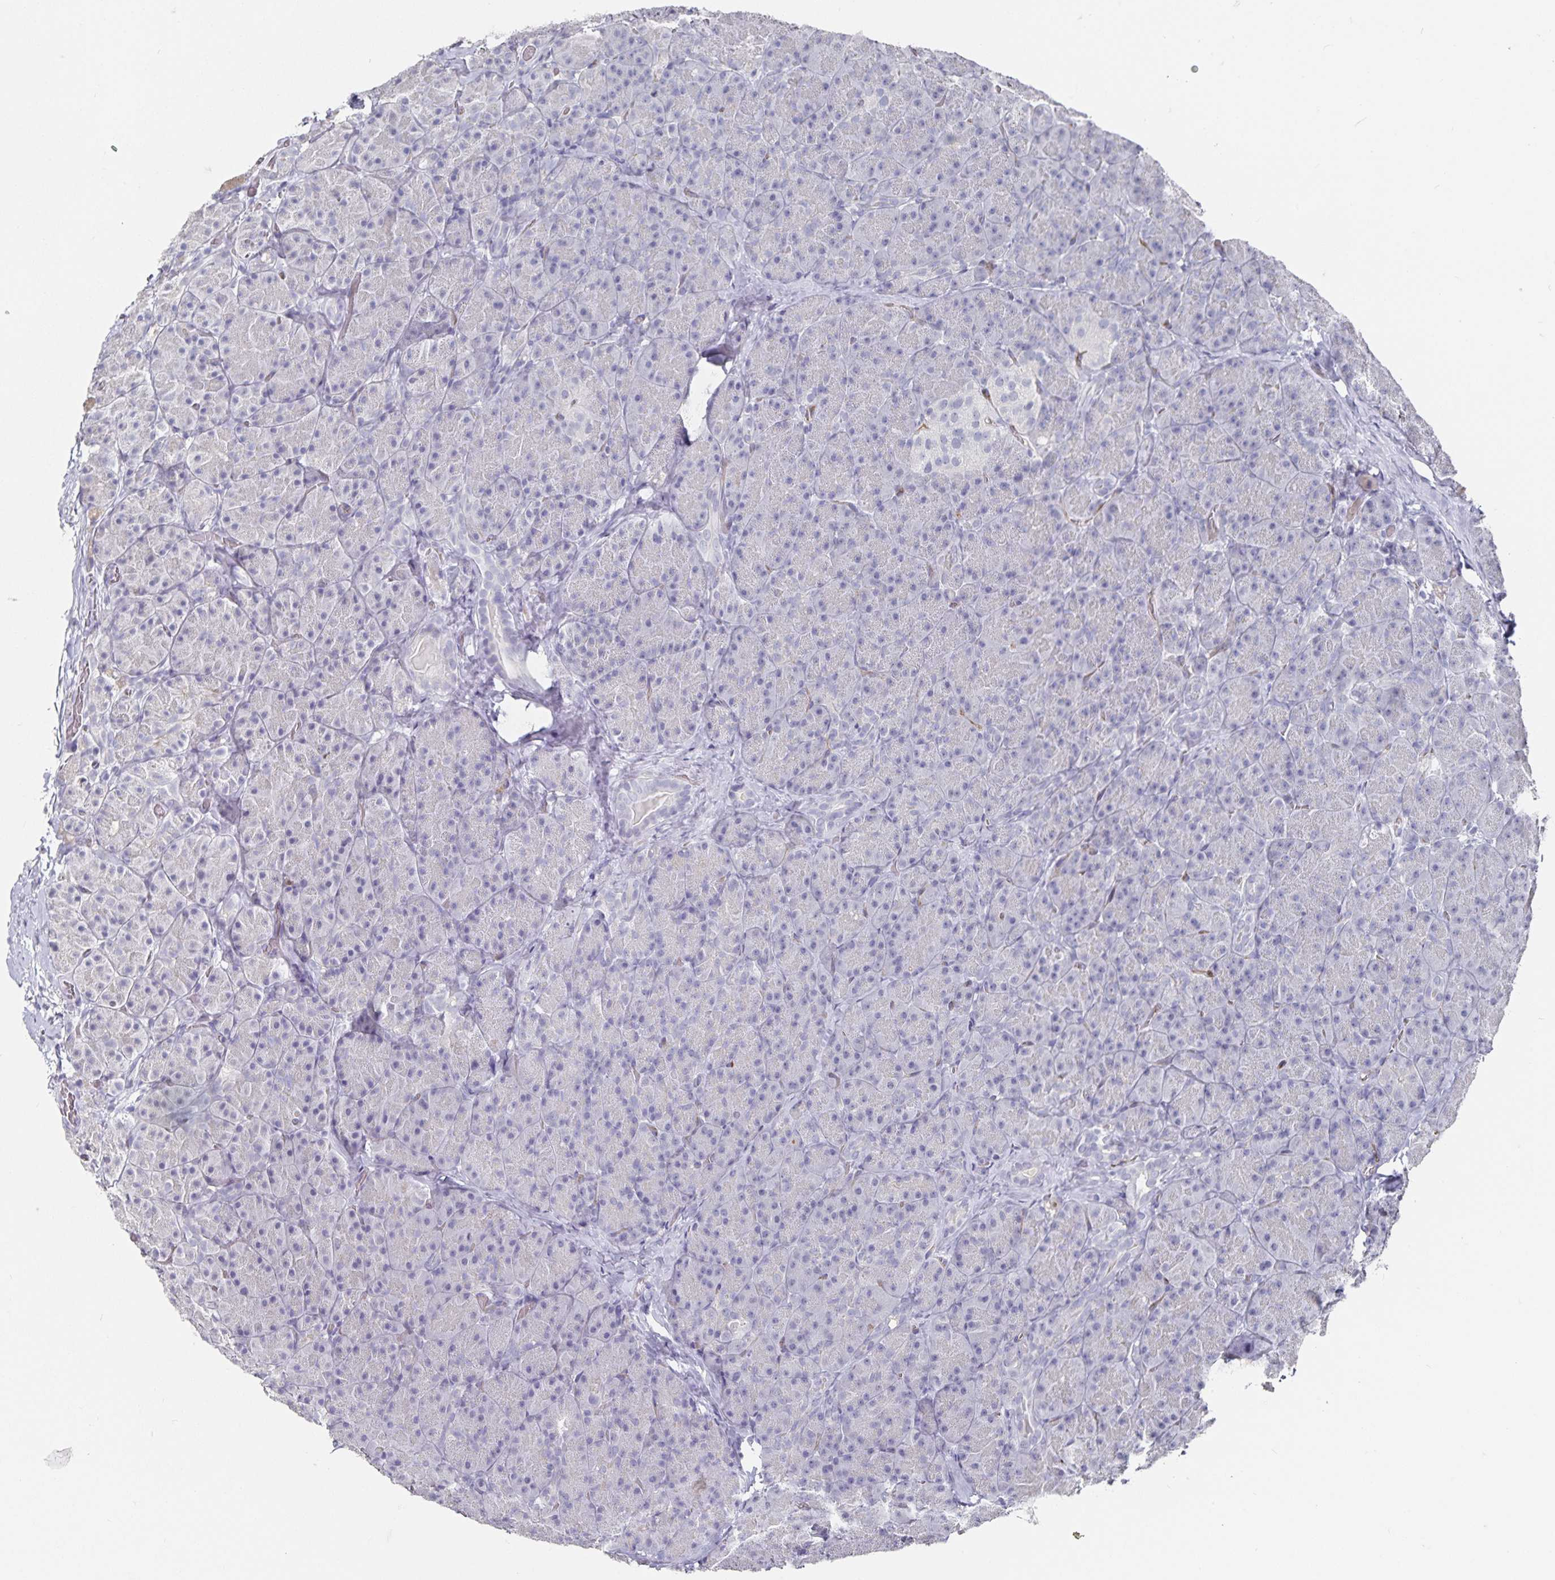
{"staining": {"intensity": "negative", "quantity": "none", "location": "none"}, "tissue": "pancreas", "cell_type": "Exocrine glandular cells", "image_type": "normal", "snomed": [{"axis": "morphology", "description": "Normal tissue, NOS"}, {"axis": "topography", "description": "Pancreas"}], "caption": "DAB (3,3'-diaminobenzidine) immunohistochemical staining of benign pancreas demonstrates no significant positivity in exocrine glandular cells.", "gene": "PODXL", "patient": {"sex": "male", "age": 57}}